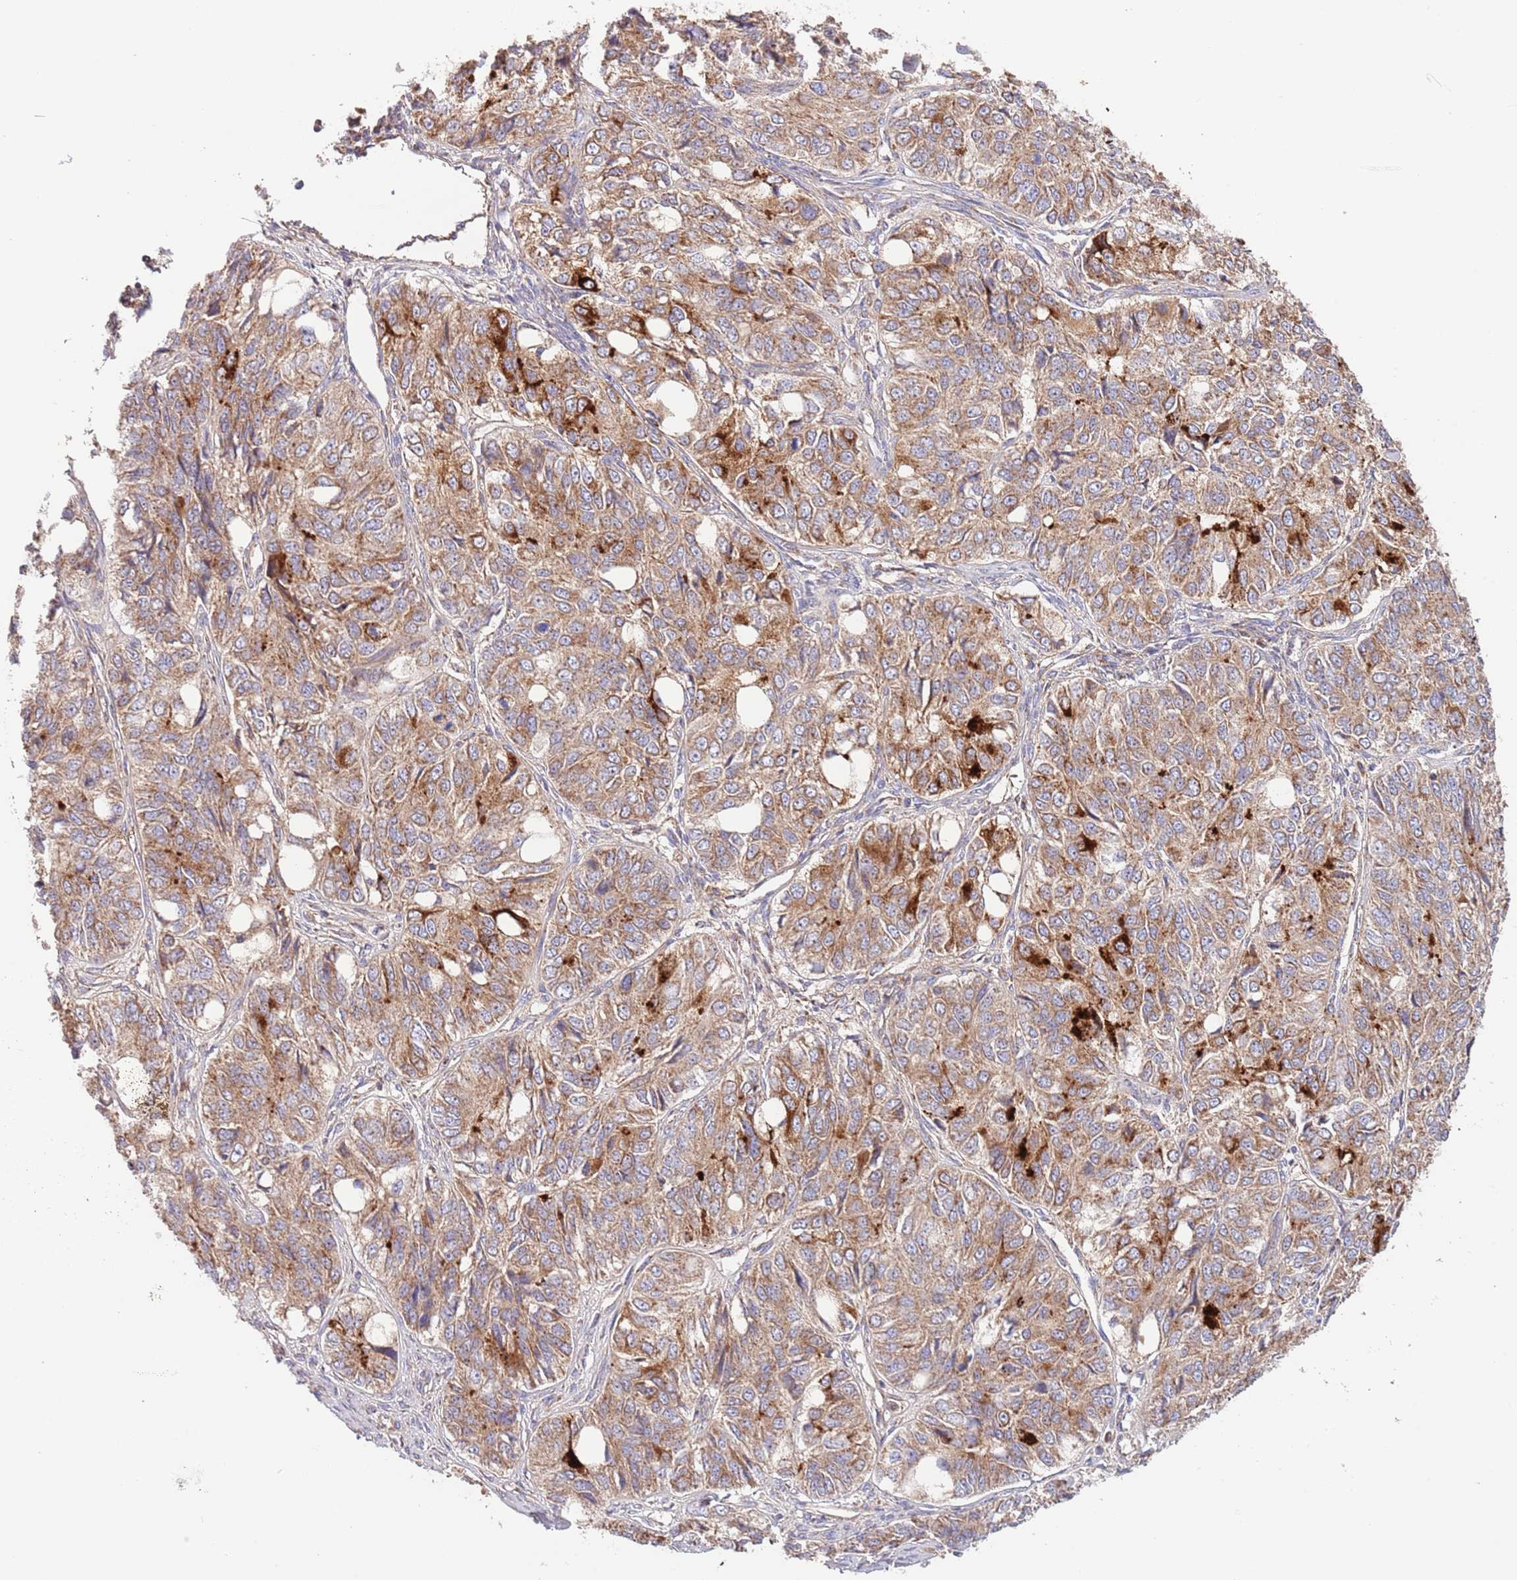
{"staining": {"intensity": "strong", "quantity": "25%-75%", "location": "cytoplasmic/membranous"}, "tissue": "ovarian cancer", "cell_type": "Tumor cells", "image_type": "cancer", "snomed": [{"axis": "morphology", "description": "Carcinoma, endometroid"}, {"axis": "topography", "description": "Ovary"}], "caption": "DAB immunohistochemical staining of human ovarian cancer (endometroid carcinoma) demonstrates strong cytoplasmic/membranous protein staining in about 25%-75% of tumor cells.", "gene": "DNAJA3", "patient": {"sex": "female", "age": 51}}